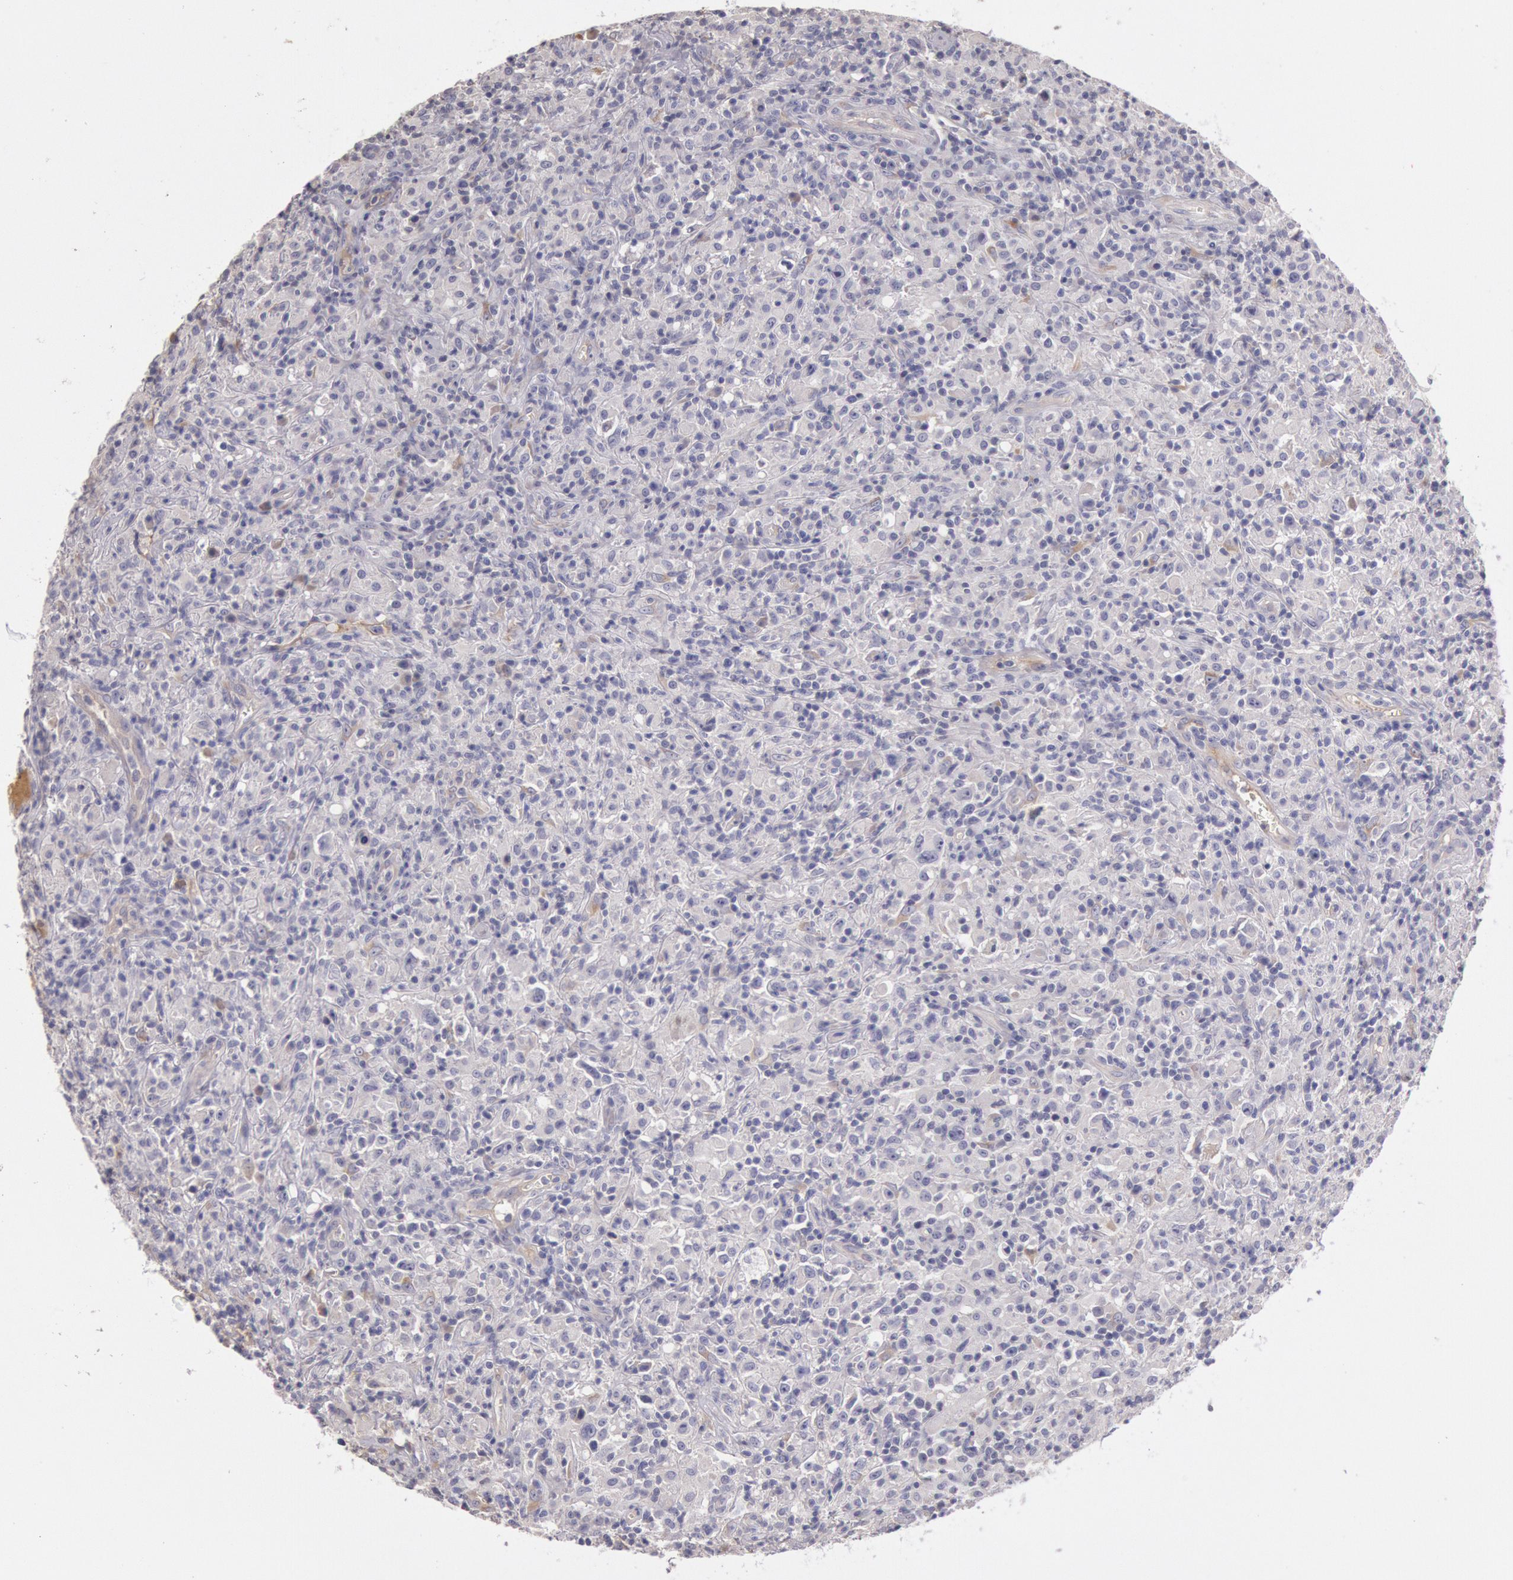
{"staining": {"intensity": "negative", "quantity": "none", "location": "none"}, "tissue": "lymphoma", "cell_type": "Tumor cells", "image_type": "cancer", "snomed": [{"axis": "morphology", "description": "Hodgkin's disease, NOS"}, {"axis": "topography", "description": "Lymph node"}], "caption": "This is an IHC image of human Hodgkin's disease. There is no positivity in tumor cells.", "gene": "C1R", "patient": {"sex": "male", "age": 46}}